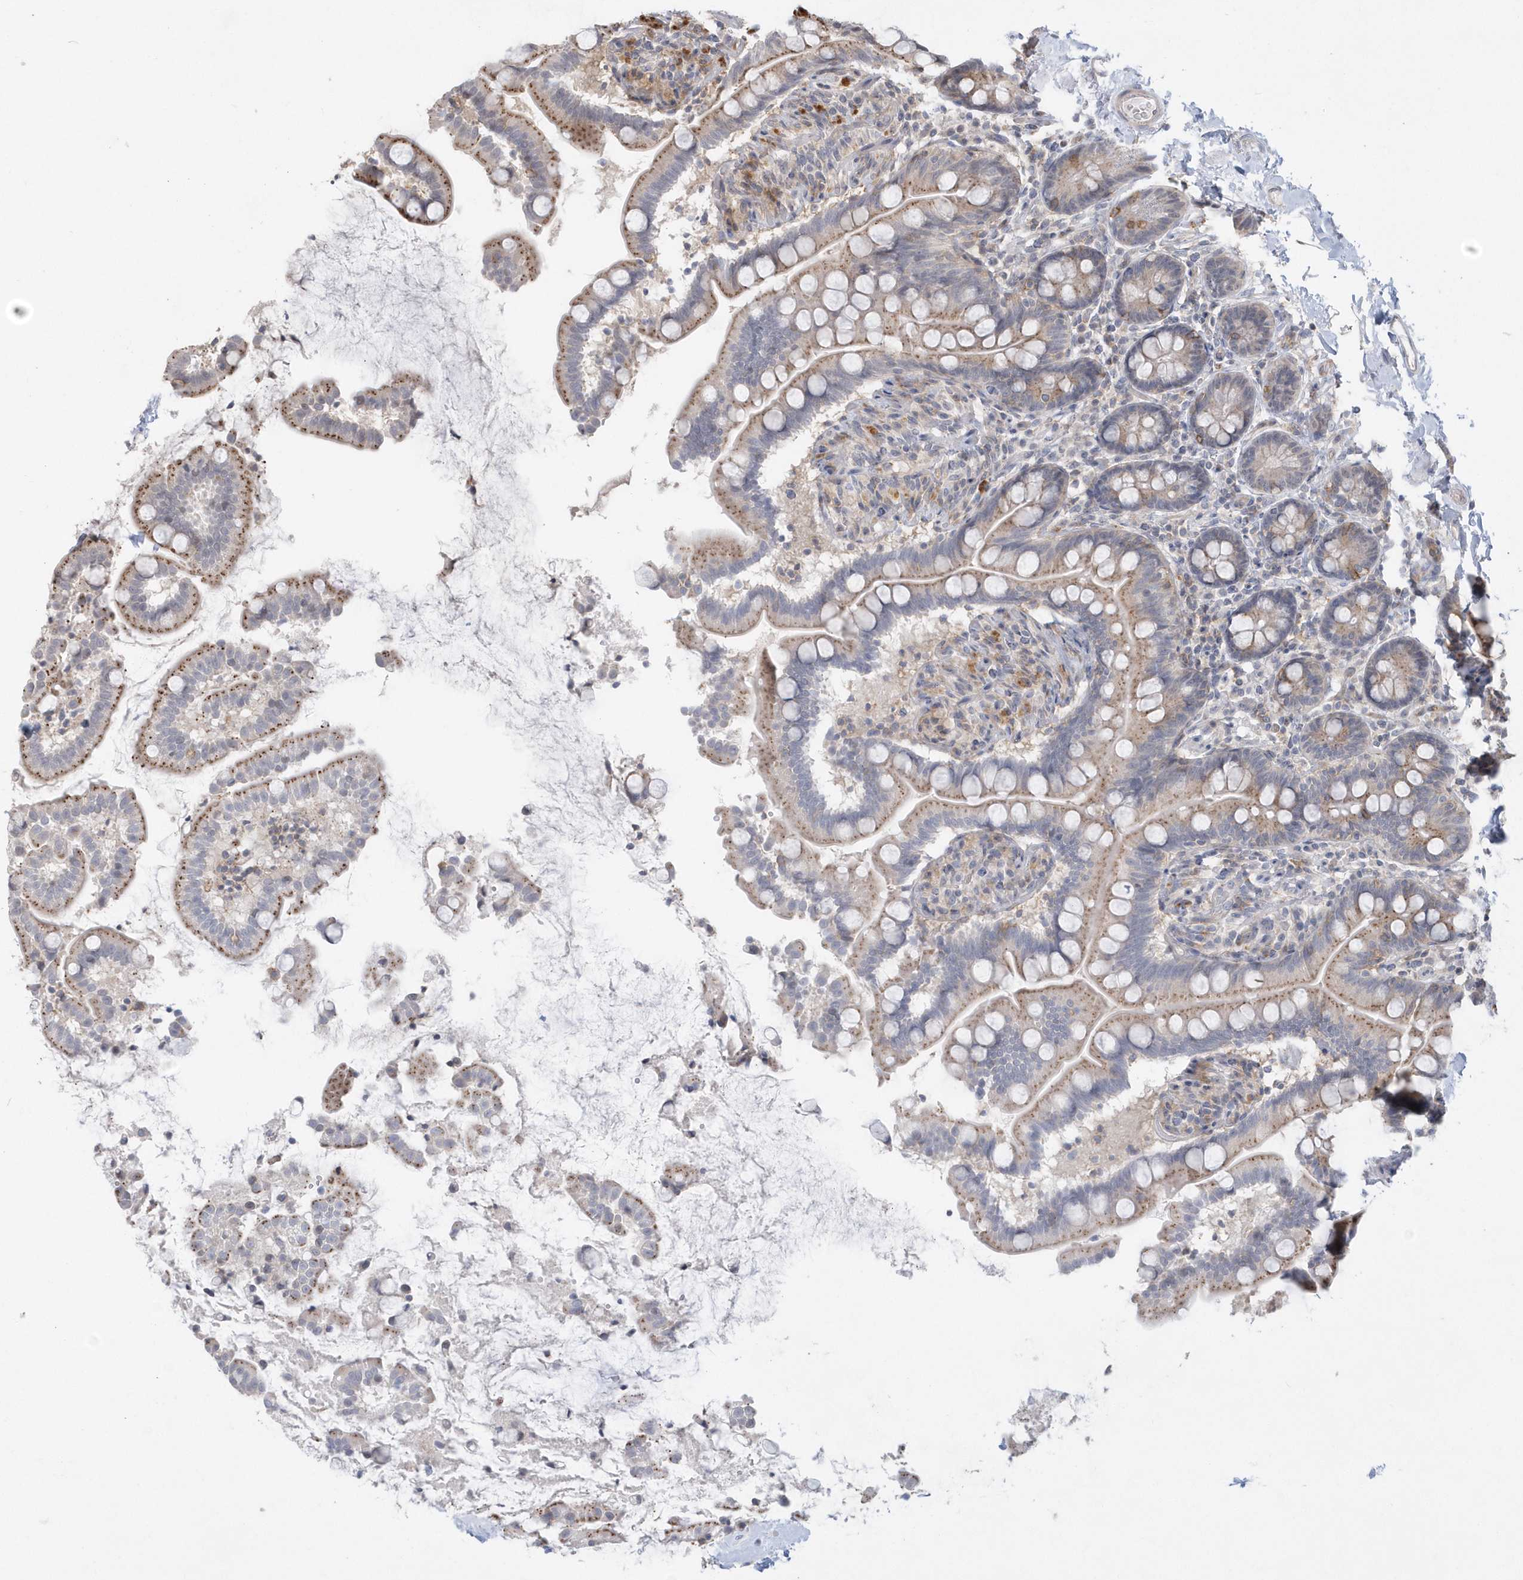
{"staining": {"intensity": "moderate", "quantity": "25%-75%", "location": "cytoplasmic/membranous"}, "tissue": "small intestine", "cell_type": "Glandular cells", "image_type": "normal", "snomed": [{"axis": "morphology", "description": "Normal tissue, NOS"}, {"axis": "topography", "description": "Small intestine"}], "caption": "Moderate cytoplasmic/membranous positivity is identified in approximately 25%-75% of glandular cells in normal small intestine.", "gene": "CRIP3", "patient": {"sex": "female", "age": 64}}